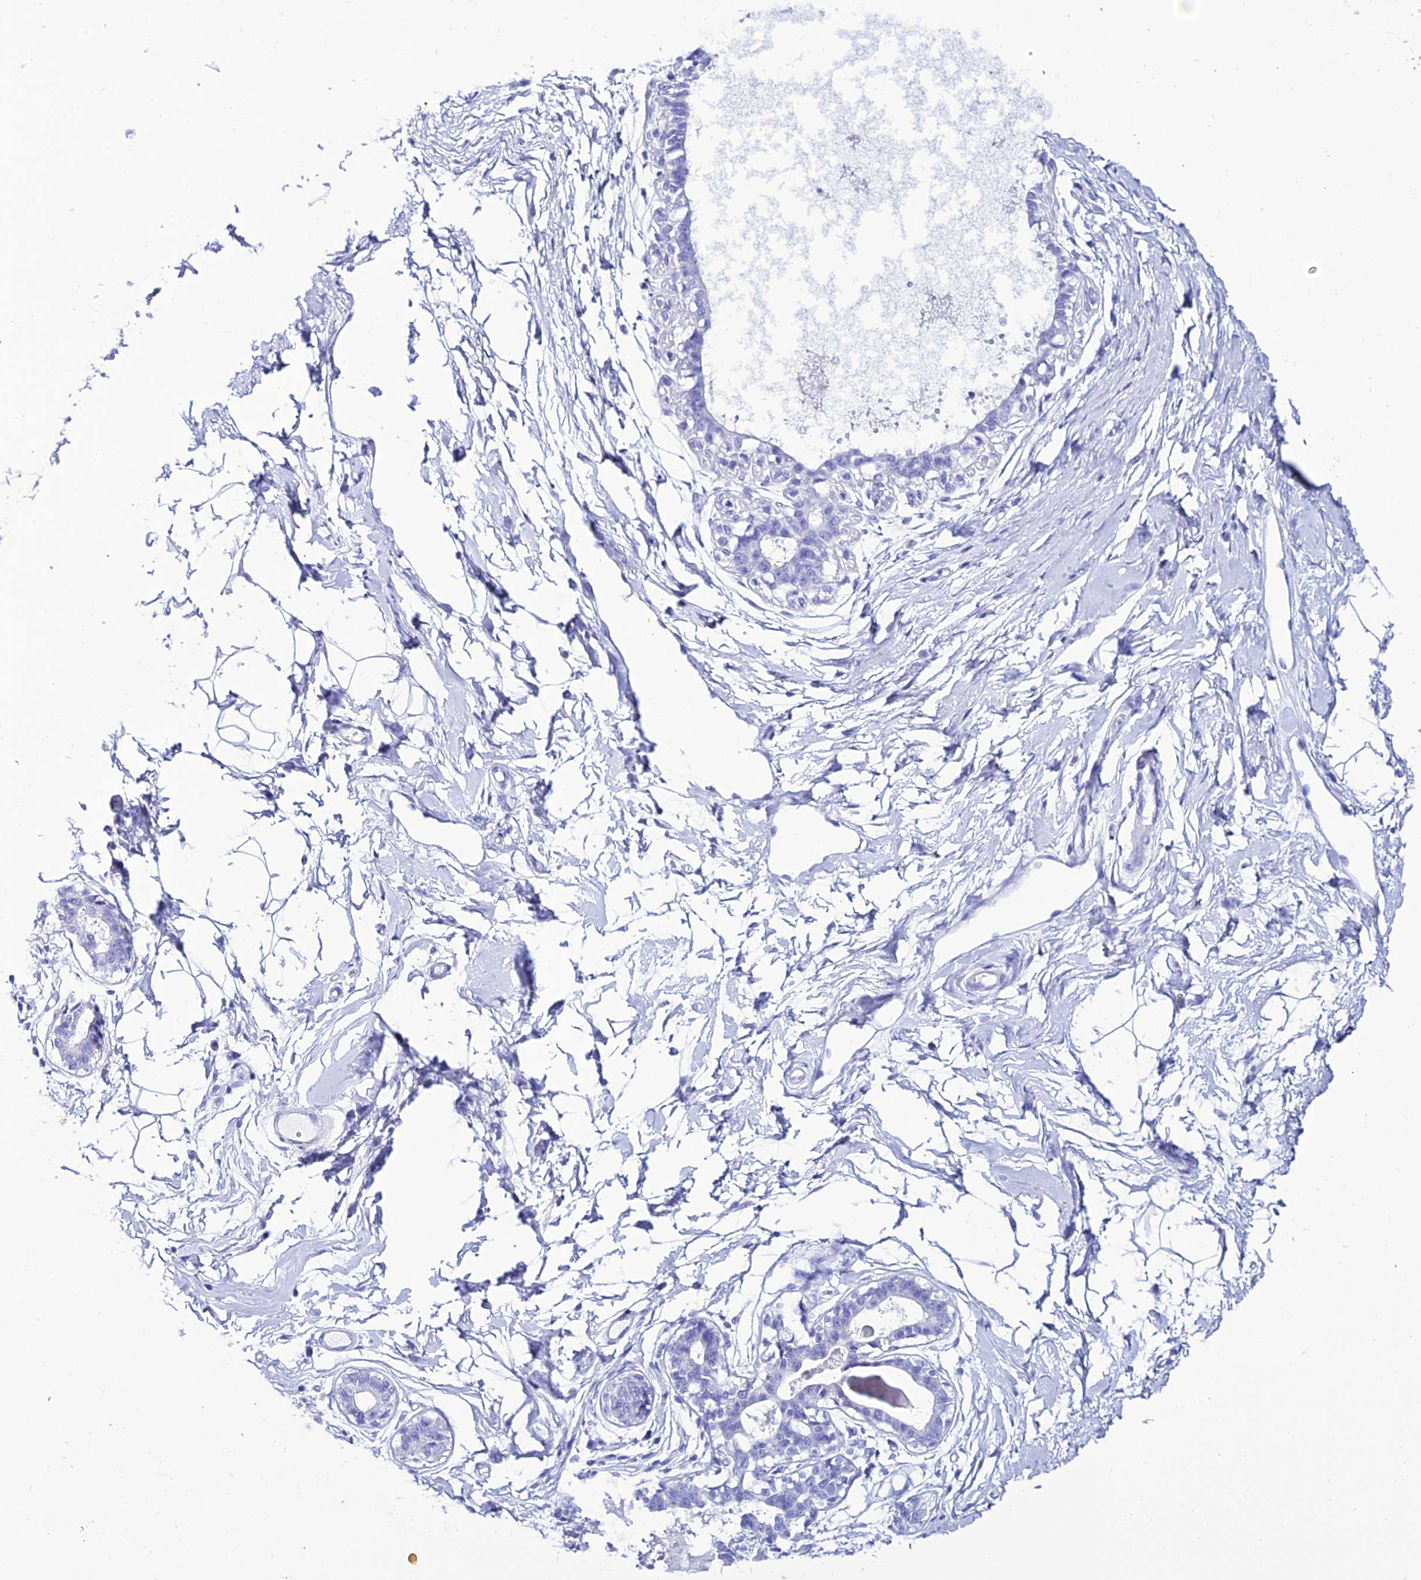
{"staining": {"intensity": "negative", "quantity": "none", "location": "none"}, "tissue": "breast", "cell_type": "Adipocytes", "image_type": "normal", "snomed": [{"axis": "morphology", "description": "Normal tissue, NOS"}, {"axis": "topography", "description": "Breast"}], "caption": "This is an IHC histopathology image of benign breast. There is no expression in adipocytes.", "gene": "OR4D5", "patient": {"sex": "female", "age": 45}}